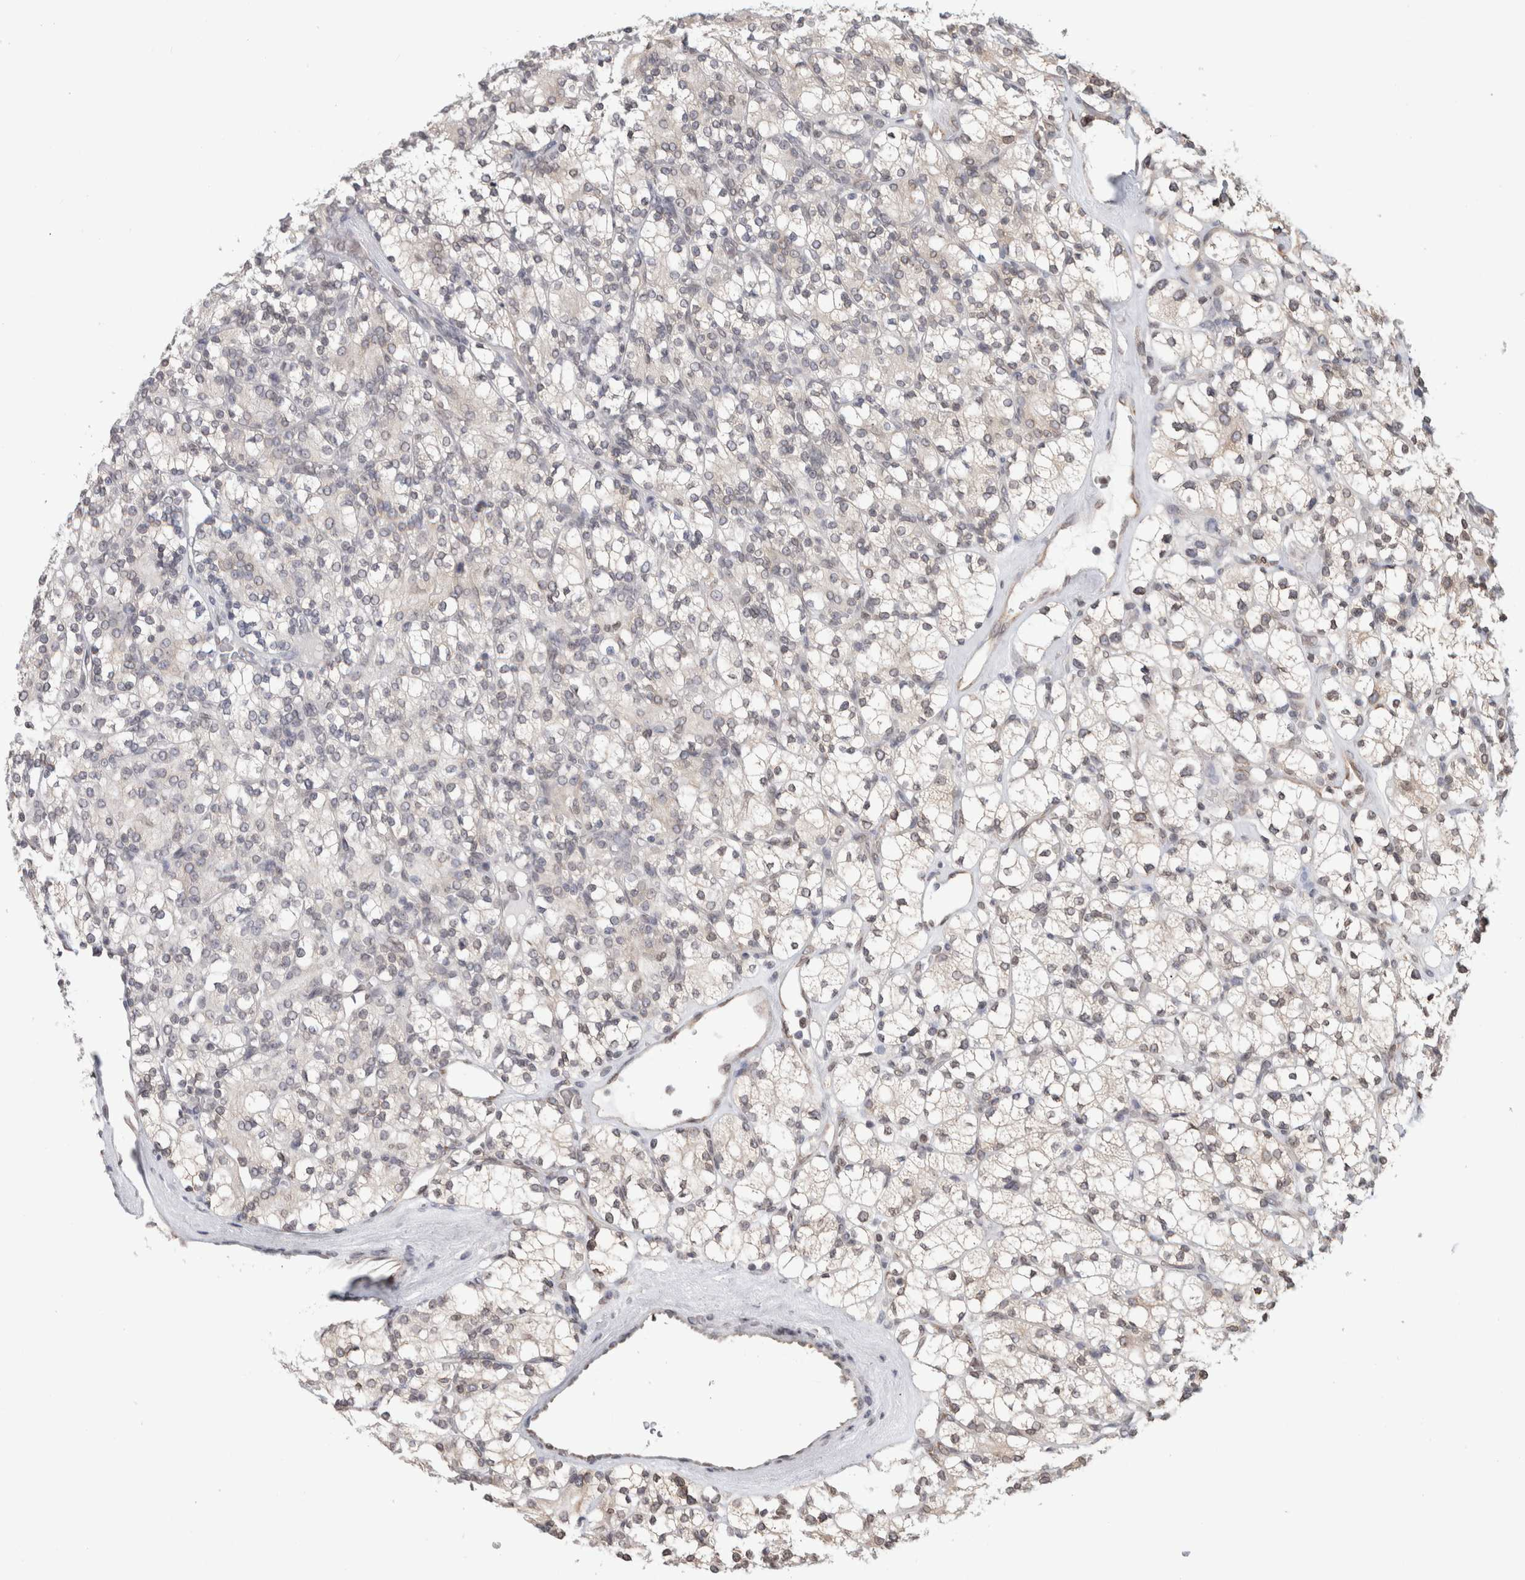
{"staining": {"intensity": "weak", "quantity": "<25%", "location": "nuclear"}, "tissue": "renal cancer", "cell_type": "Tumor cells", "image_type": "cancer", "snomed": [{"axis": "morphology", "description": "Adenocarcinoma, NOS"}, {"axis": "topography", "description": "Kidney"}], "caption": "IHC of renal adenocarcinoma reveals no positivity in tumor cells. (DAB (3,3'-diaminobenzidine) immunohistochemistry (IHC), high magnification).", "gene": "RBMX2", "patient": {"sex": "male", "age": 77}}